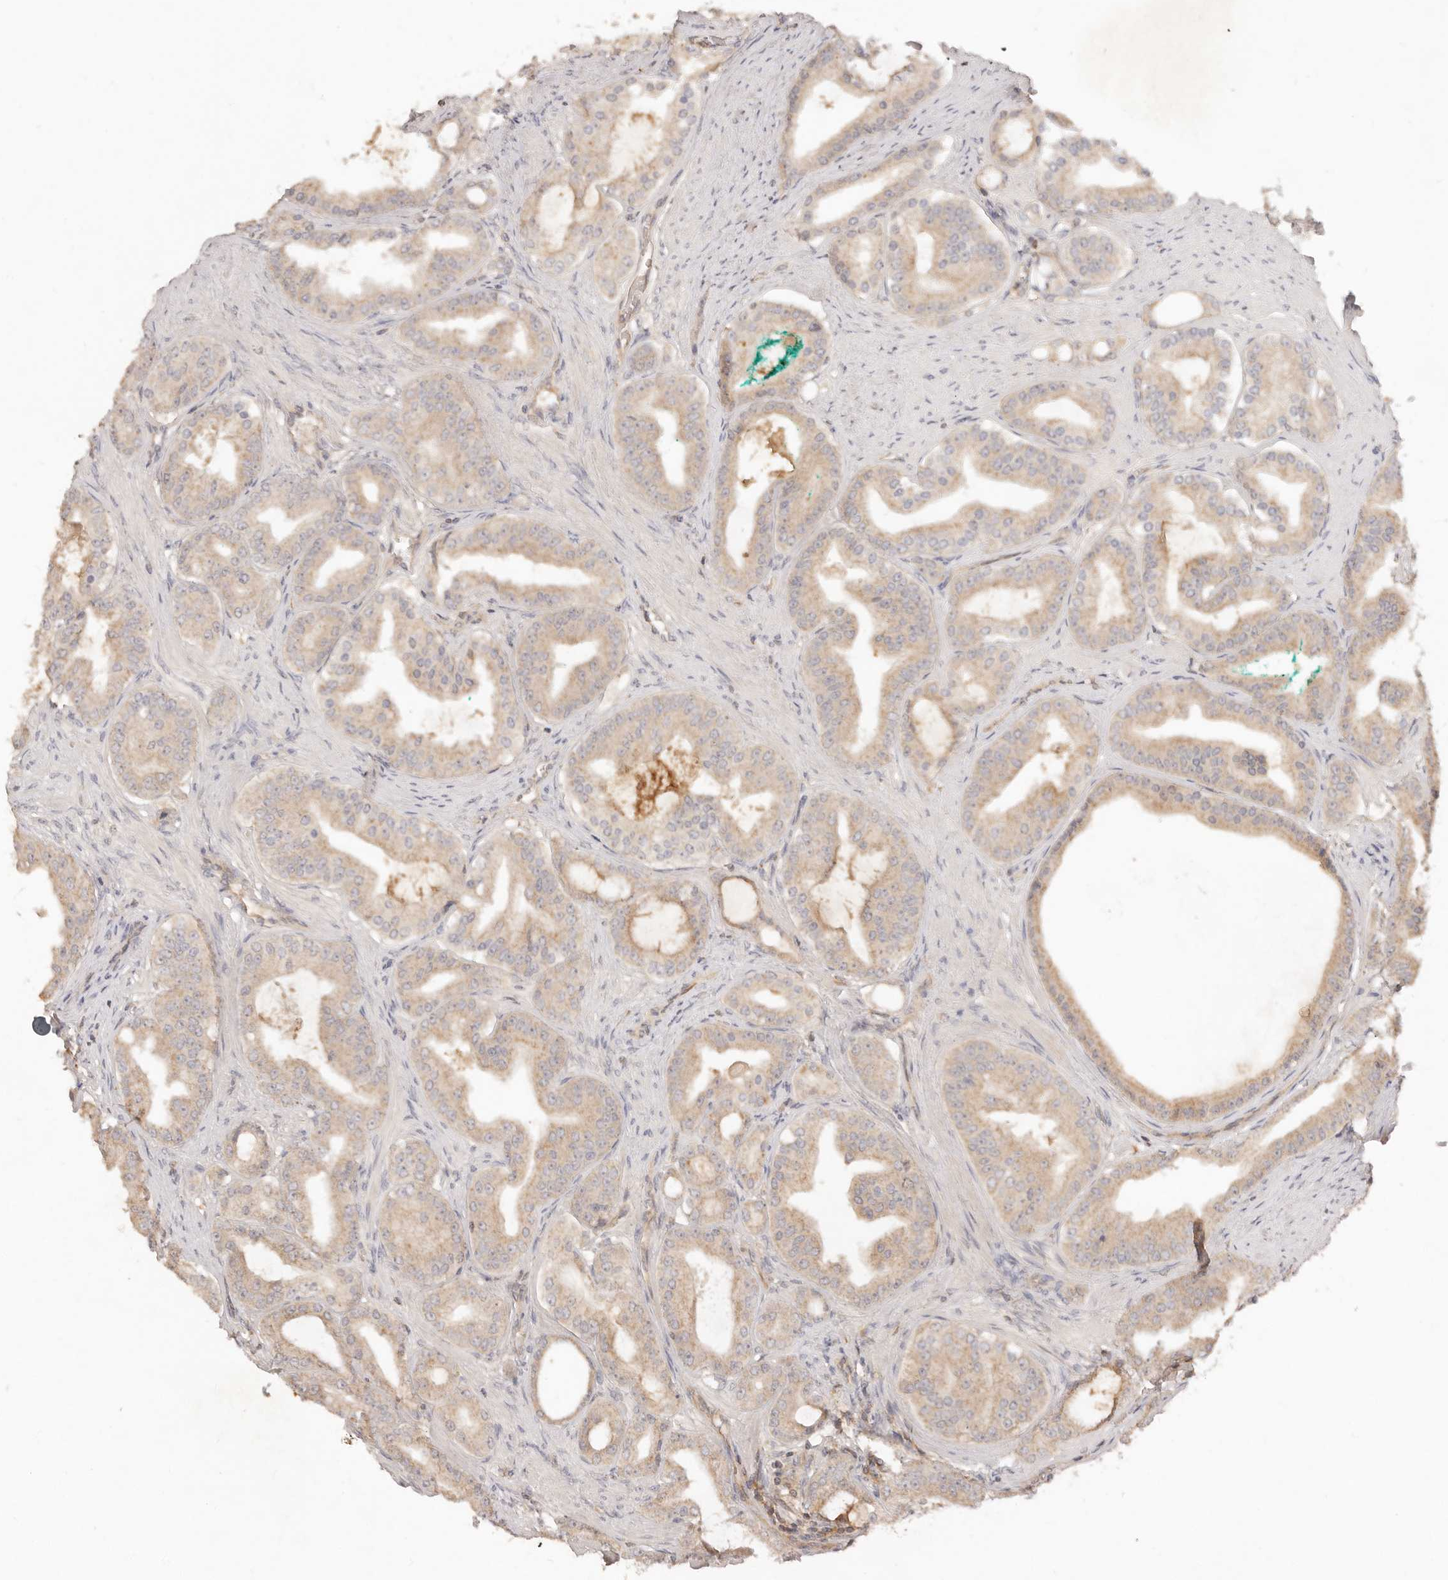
{"staining": {"intensity": "weak", "quantity": "25%-75%", "location": "cytoplasmic/membranous"}, "tissue": "prostate cancer", "cell_type": "Tumor cells", "image_type": "cancer", "snomed": [{"axis": "morphology", "description": "Adenocarcinoma, High grade"}, {"axis": "topography", "description": "Prostate"}], "caption": "Prostate high-grade adenocarcinoma was stained to show a protein in brown. There is low levels of weak cytoplasmic/membranous staining in approximately 25%-75% of tumor cells.", "gene": "NECAP2", "patient": {"sex": "male", "age": 60}}